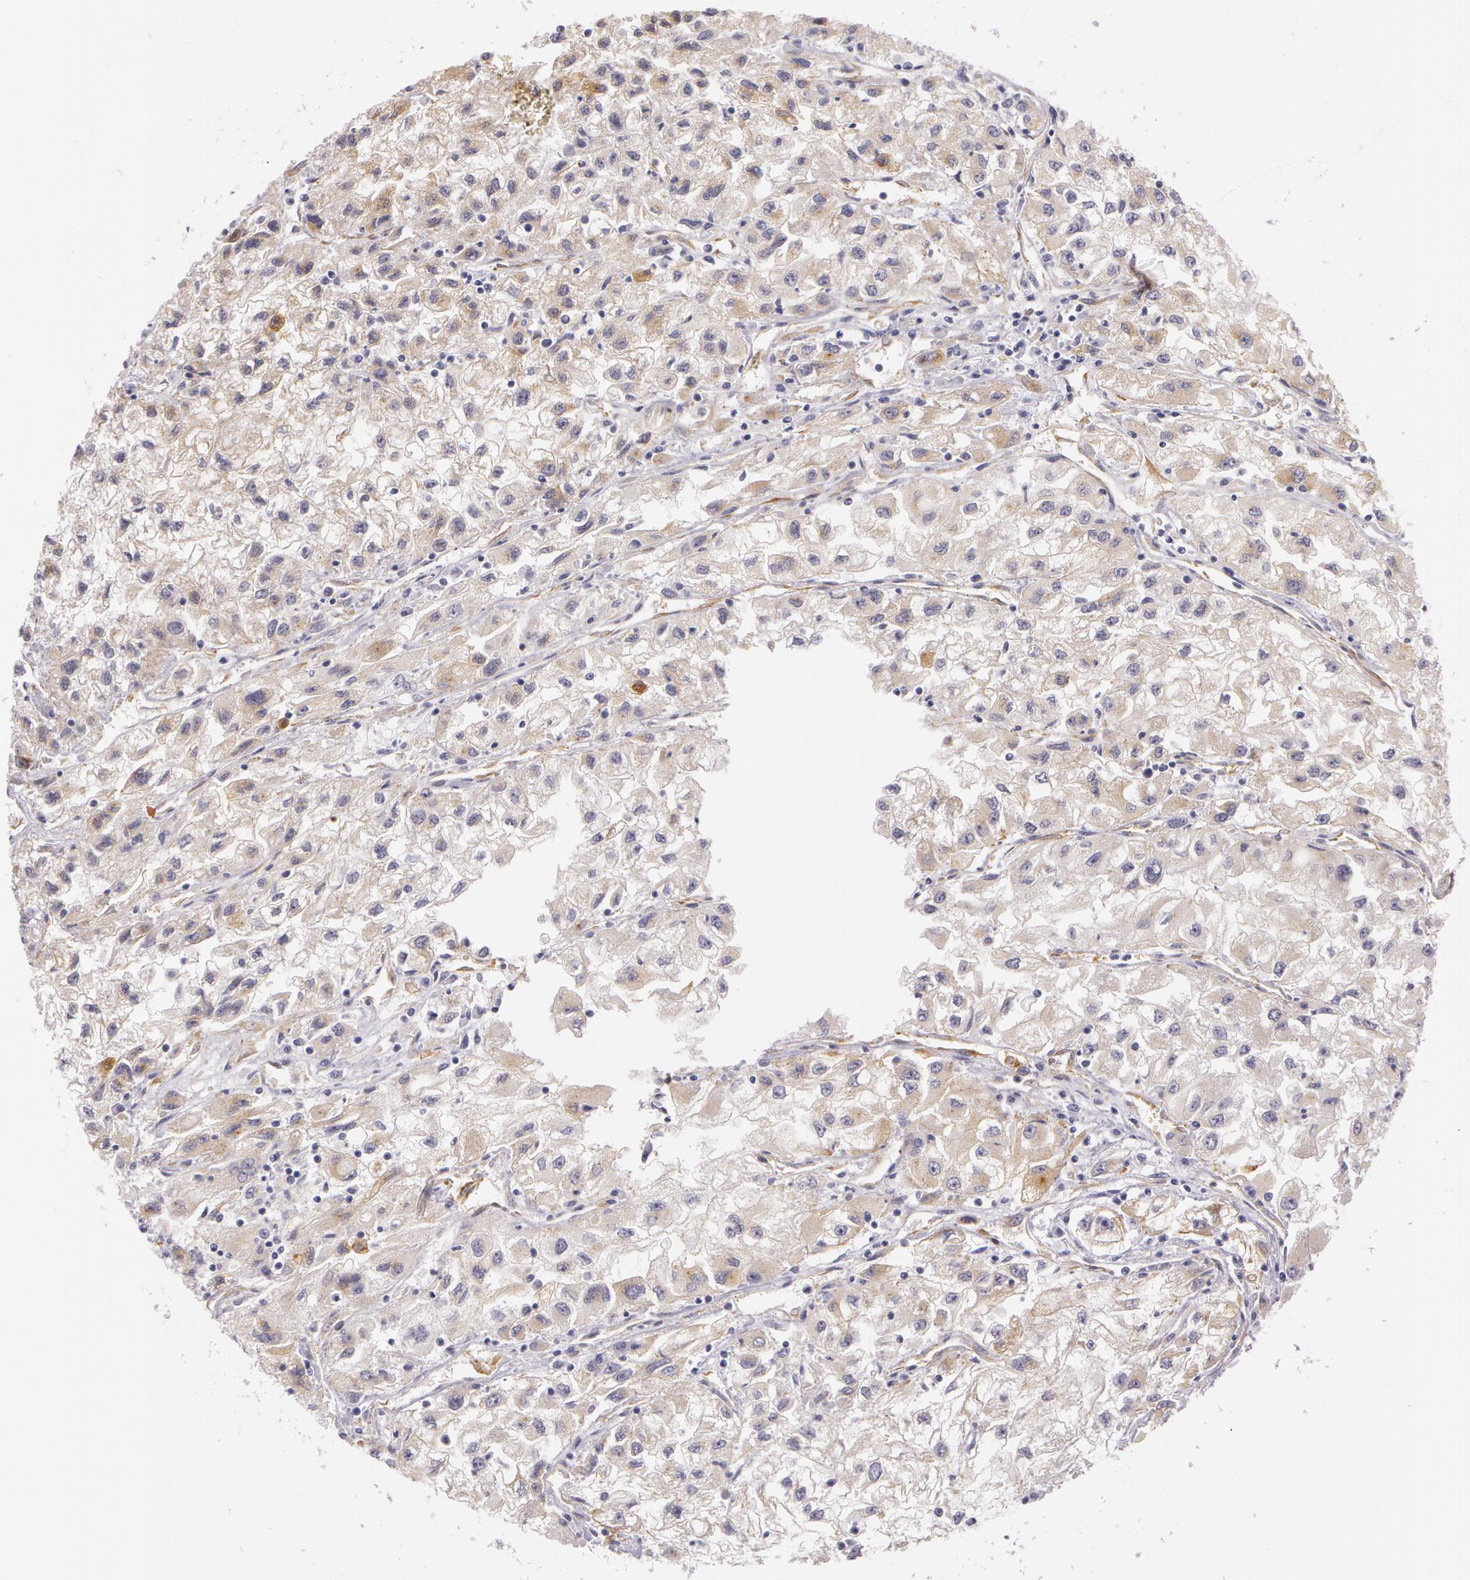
{"staining": {"intensity": "moderate", "quantity": ">75%", "location": "cytoplasmic/membranous"}, "tissue": "renal cancer", "cell_type": "Tumor cells", "image_type": "cancer", "snomed": [{"axis": "morphology", "description": "Adenocarcinoma, NOS"}, {"axis": "topography", "description": "Kidney"}], "caption": "Immunohistochemical staining of human renal cancer (adenocarcinoma) displays medium levels of moderate cytoplasmic/membranous protein staining in about >75% of tumor cells. The staining was performed using DAB to visualize the protein expression in brown, while the nuclei were stained in blue with hematoxylin (Magnification: 20x).", "gene": "APP", "patient": {"sex": "male", "age": 59}}